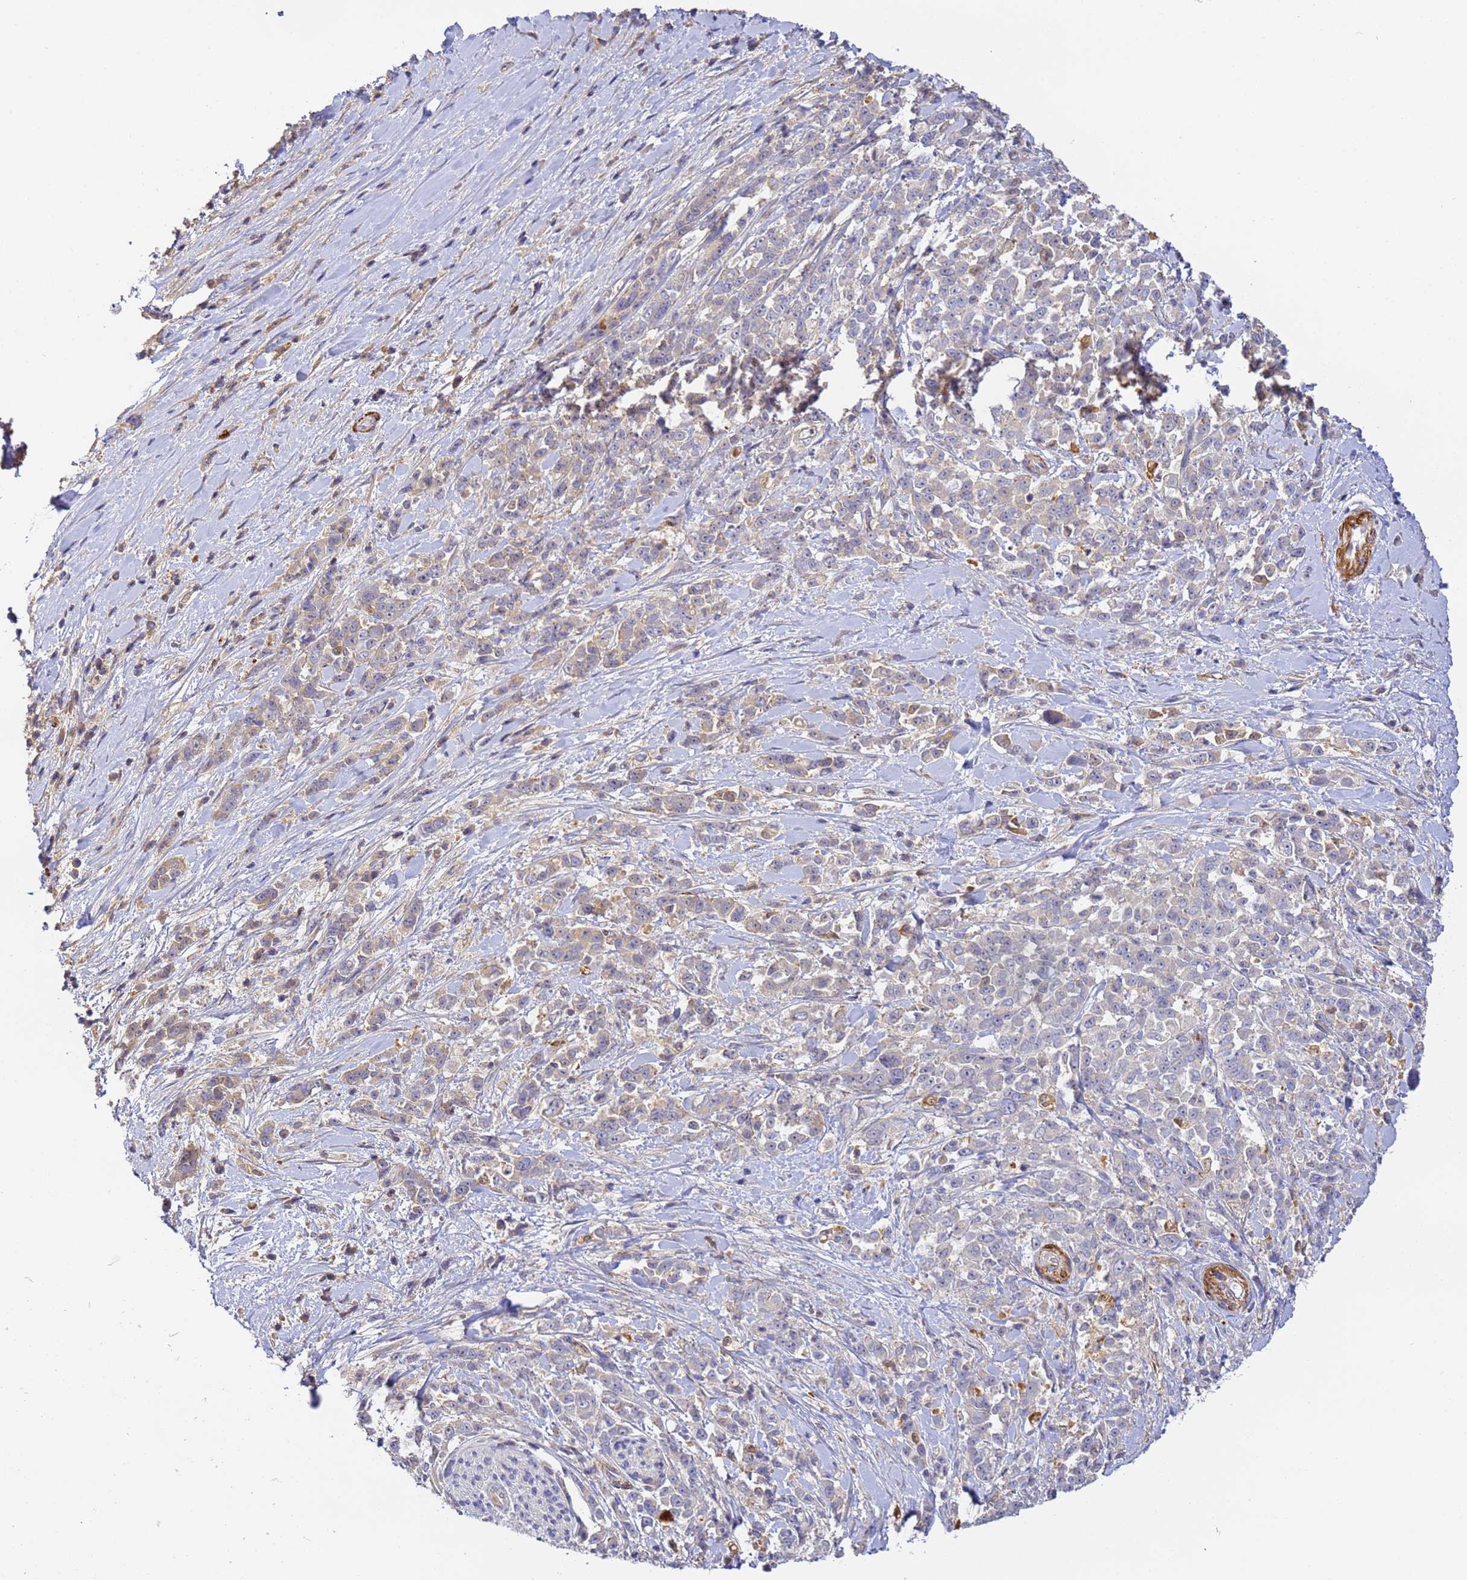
{"staining": {"intensity": "negative", "quantity": "none", "location": "none"}, "tissue": "pancreatic cancer", "cell_type": "Tumor cells", "image_type": "cancer", "snomed": [{"axis": "morphology", "description": "Normal tissue, NOS"}, {"axis": "morphology", "description": "Adenocarcinoma, NOS"}, {"axis": "topography", "description": "Pancreas"}], "caption": "Micrograph shows no significant protein staining in tumor cells of pancreatic cancer (adenocarcinoma).", "gene": "CFH", "patient": {"sex": "female", "age": 64}}